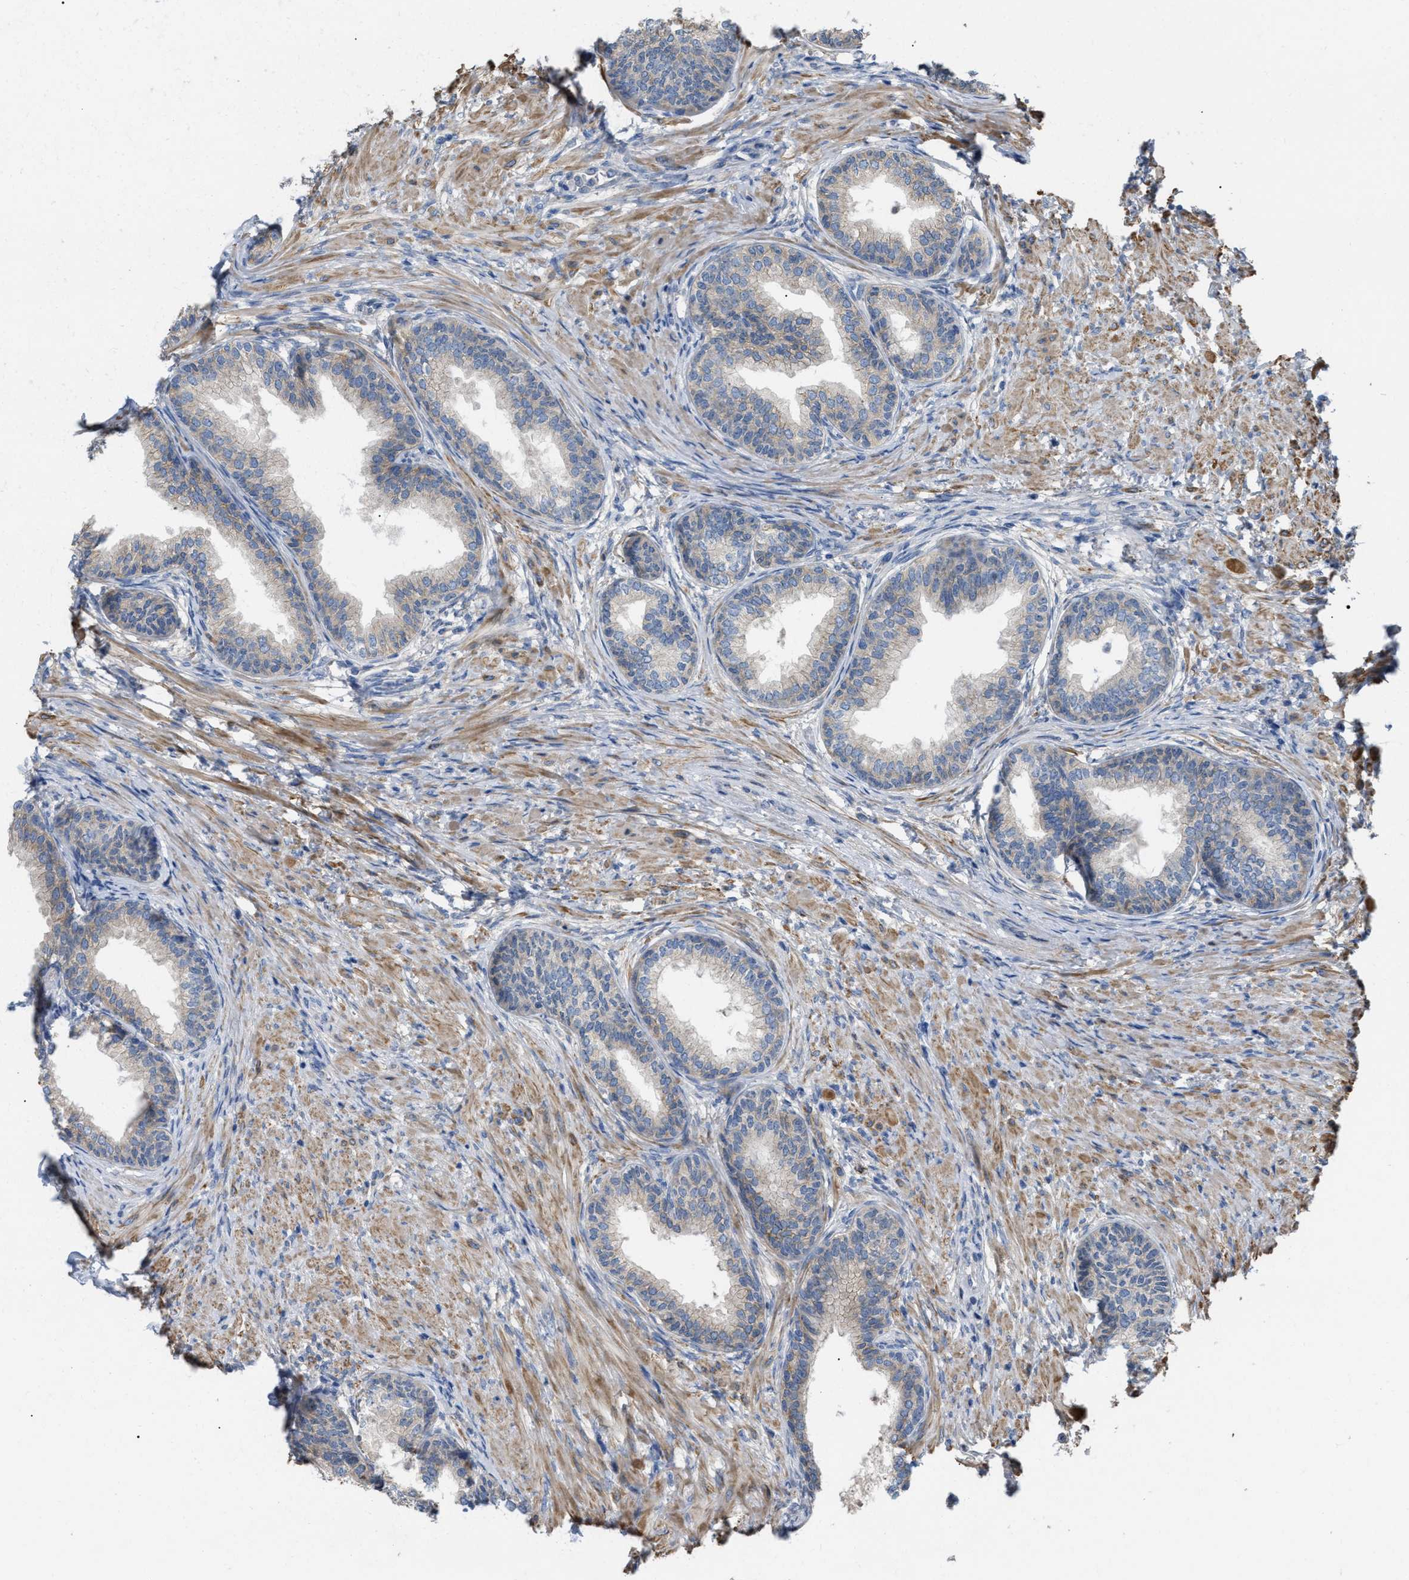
{"staining": {"intensity": "weak", "quantity": "<25%", "location": "cytoplasmic/membranous"}, "tissue": "prostate", "cell_type": "Glandular cells", "image_type": "normal", "snomed": [{"axis": "morphology", "description": "Normal tissue, NOS"}, {"axis": "topography", "description": "Prostate"}], "caption": "Immunohistochemical staining of unremarkable human prostate displays no significant staining in glandular cells. (DAB (3,3'-diaminobenzidine) immunohistochemistry (IHC), high magnification).", "gene": "DHX58", "patient": {"sex": "male", "age": 76}}